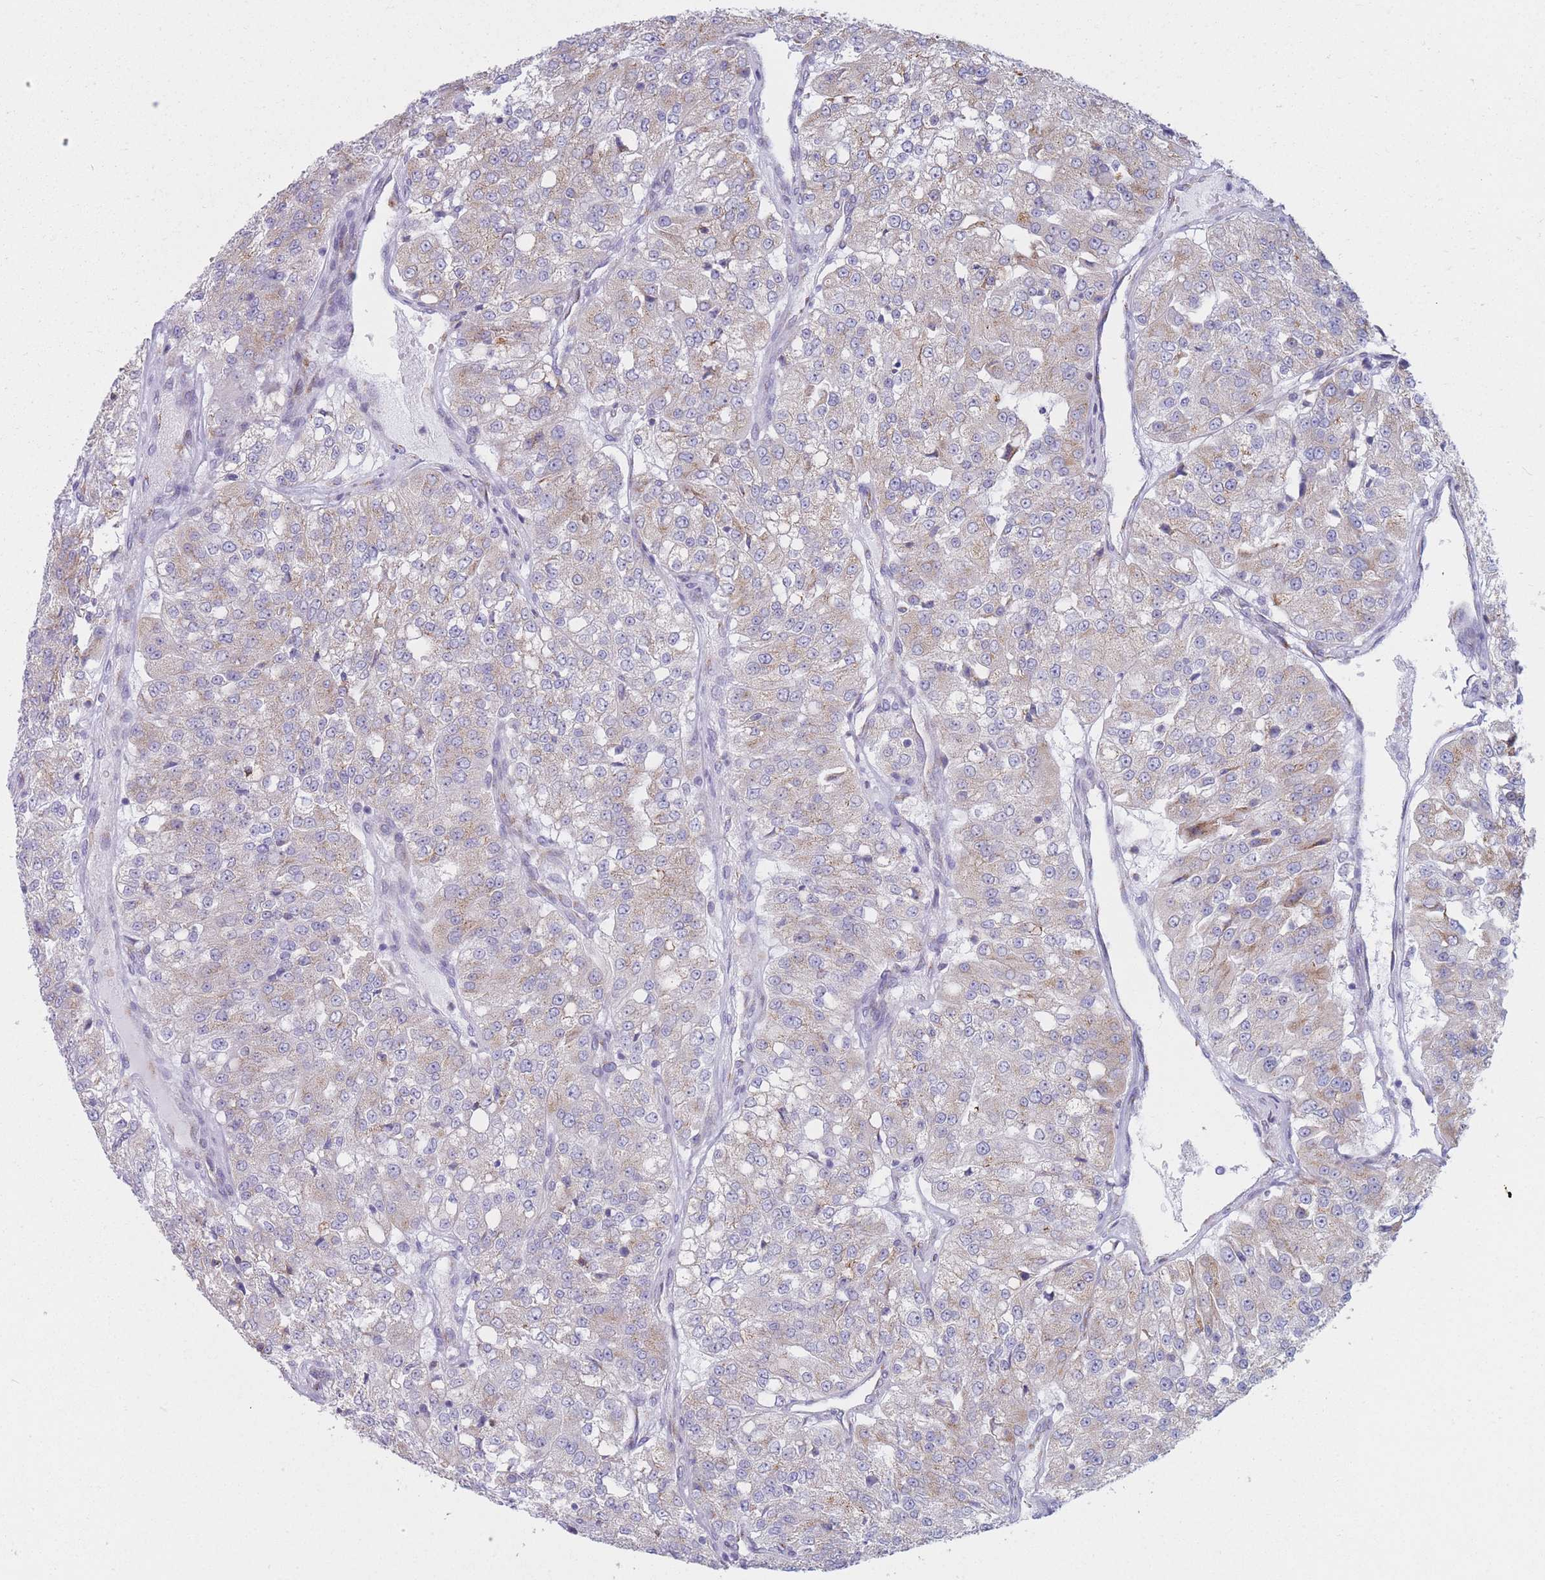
{"staining": {"intensity": "weak", "quantity": "25%-75%", "location": "cytoplasmic/membranous"}, "tissue": "renal cancer", "cell_type": "Tumor cells", "image_type": "cancer", "snomed": [{"axis": "morphology", "description": "Adenocarcinoma, NOS"}, {"axis": "topography", "description": "Kidney"}], "caption": "IHC (DAB) staining of renal cancer displays weak cytoplasmic/membranous protein expression in approximately 25%-75% of tumor cells.", "gene": "MRPL30", "patient": {"sex": "female", "age": 63}}